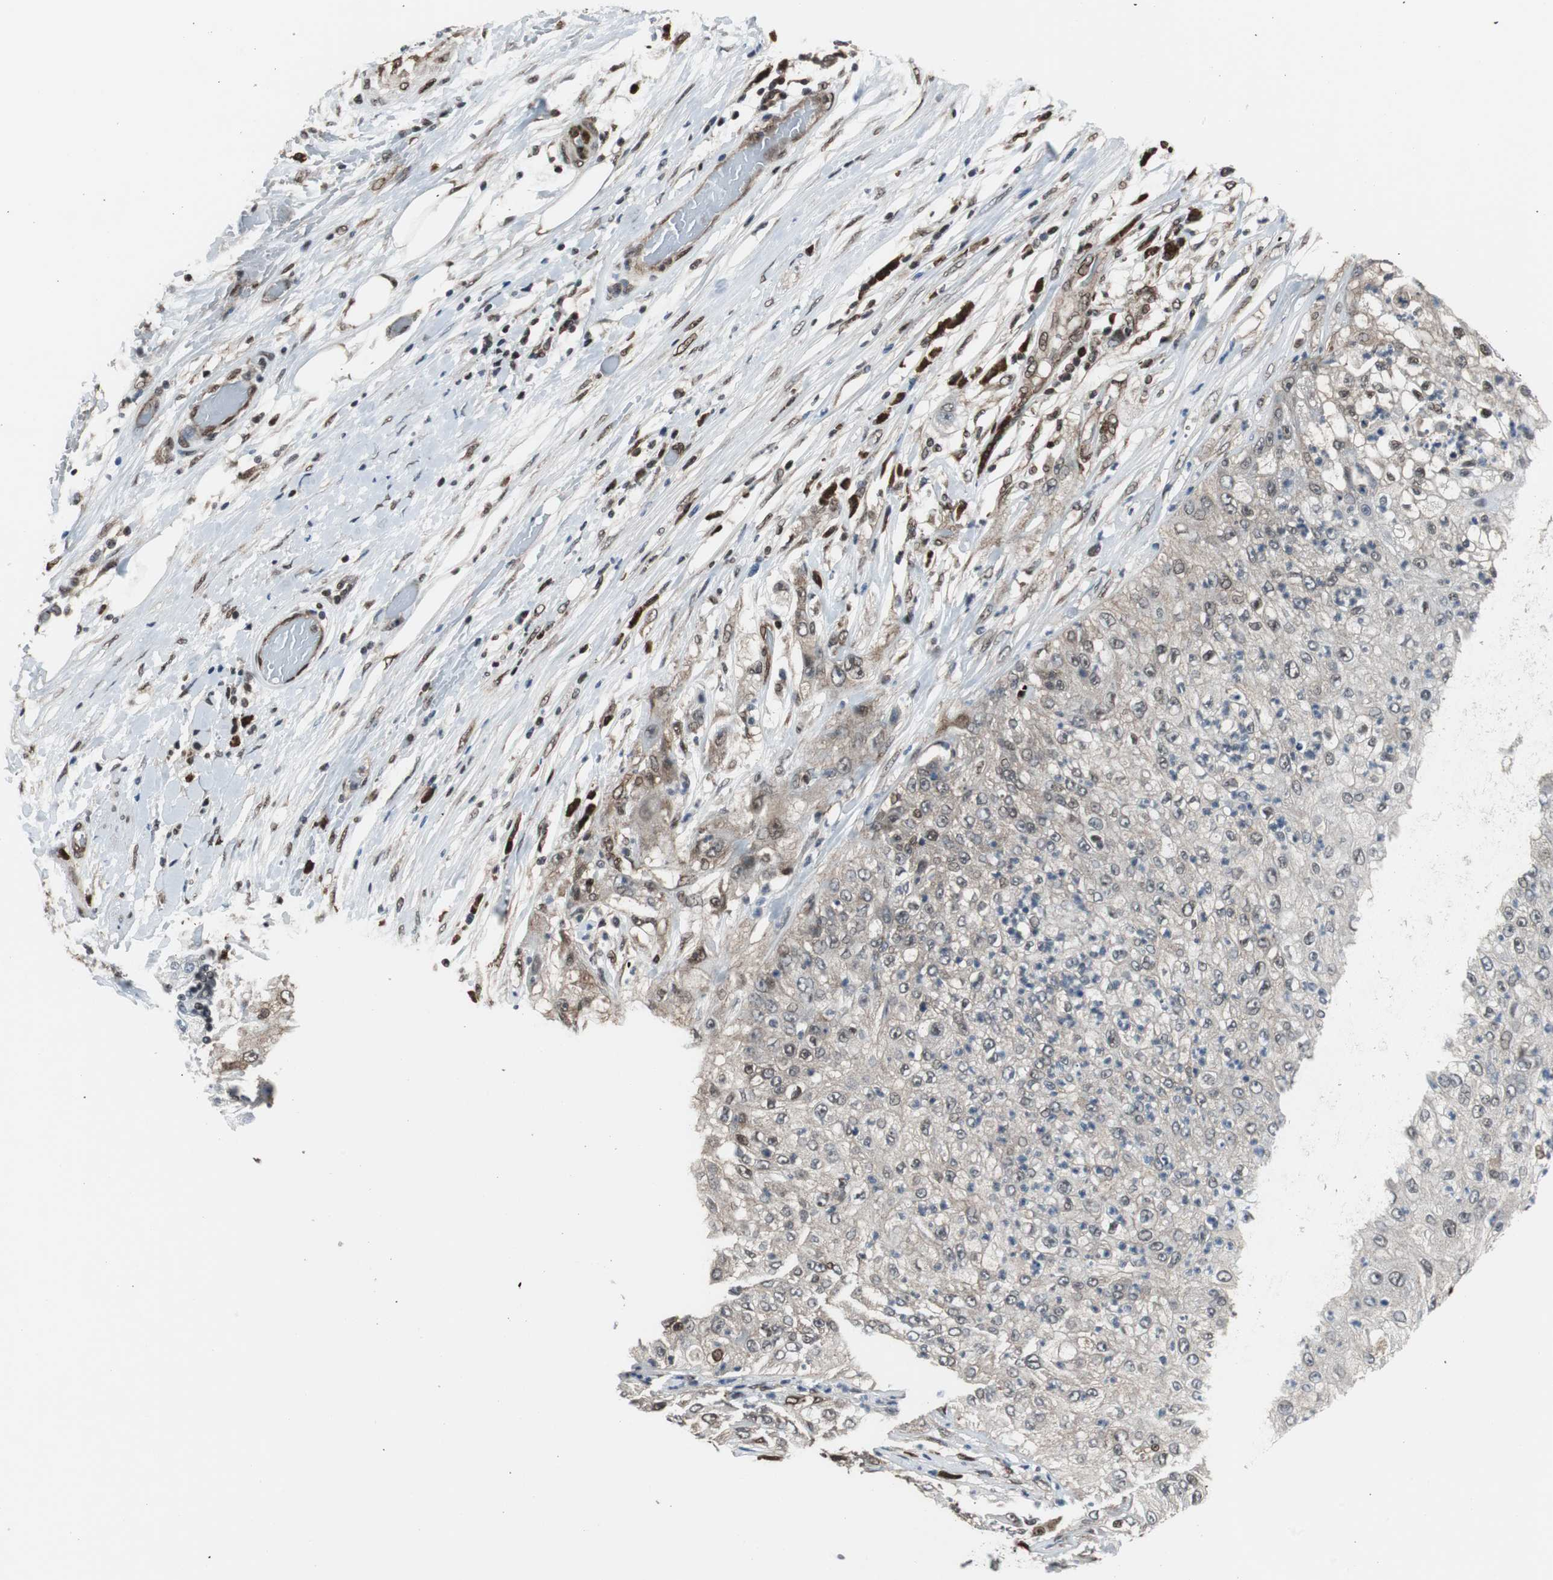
{"staining": {"intensity": "weak", "quantity": ">75%", "location": "cytoplasmic/membranous,nuclear"}, "tissue": "lung cancer", "cell_type": "Tumor cells", "image_type": "cancer", "snomed": [{"axis": "morphology", "description": "Inflammation, NOS"}, {"axis": "morphology", "description": "Squamous cell carcinoma, NOS"}, {"axis": "topography", "description": "Lymph node"}, {"axis": "topography", "description": "Soft tissue"}, {"axis": "topography", "description": "Lung"}], "caption": "Squamous cell carcinoma (lung) was stained to show a protein in brown. There is low levels of weak cytoplasmic/membranous and nuclear expression in approximately >75% of tumor cells.", "gene": "VCP", "patient": {"sex": "male", "age": 66}}